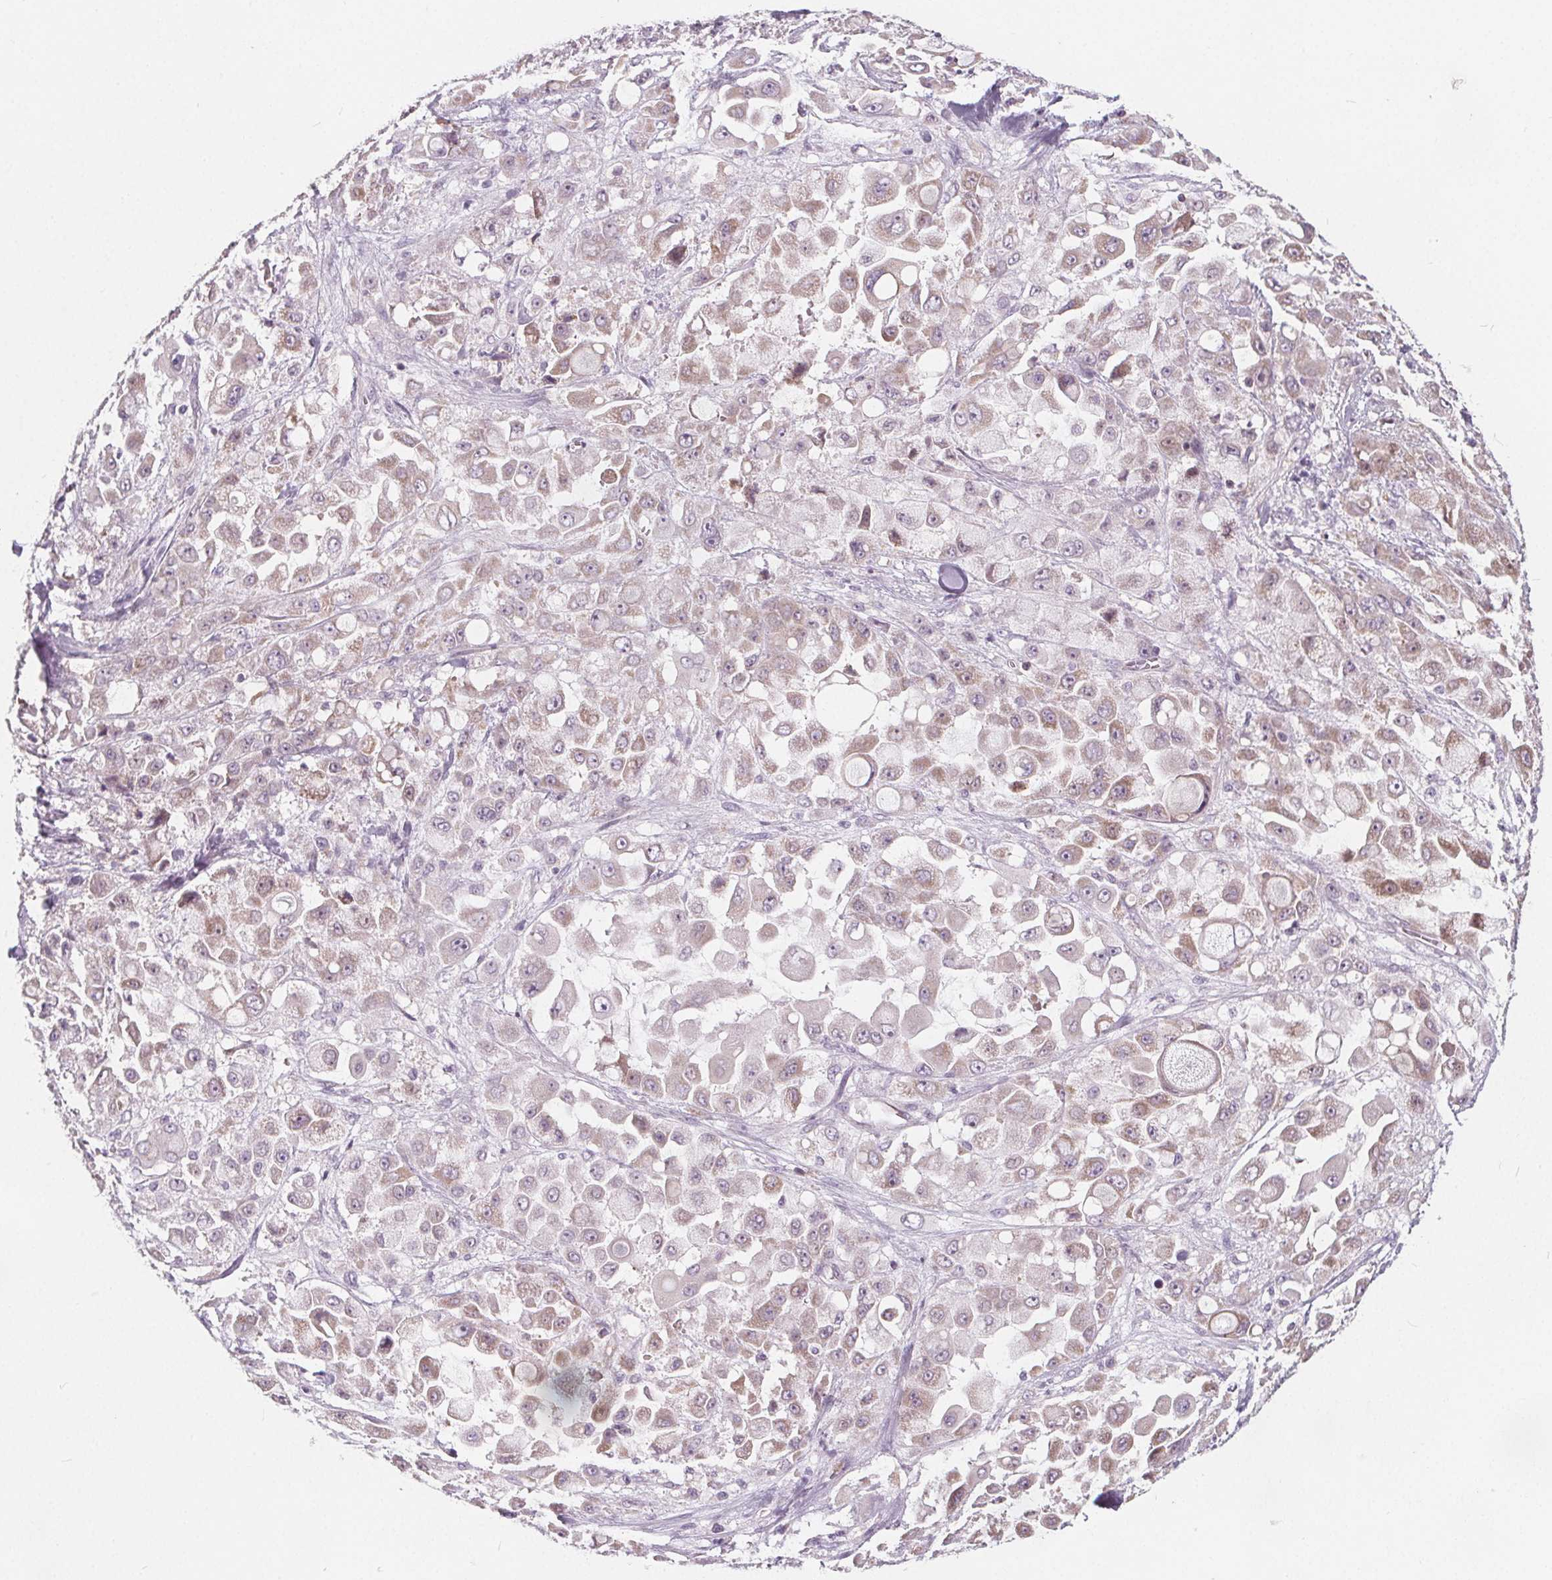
{"staining": {"intensity": "weak", "quantity": "25%-75%", "location": "cytoplasmic/membranous"}, "tissue": "stomach cancer", "cell_type": "Tumor cells", "image_type": "cancer", "snomed": [{"axis": "morphology", "description": "Adenocarcinoma, NOS"}, {"axis": "topography", "description": "Stomach"}], "caption": "Weak cytoplasmic/membranous positivity is appreciated in approximately 25%-75% of tumor cells in adenocarcinoma (stomach).", "gene": "NUP210L", "patient": {"sex": "female", "age": 76}}